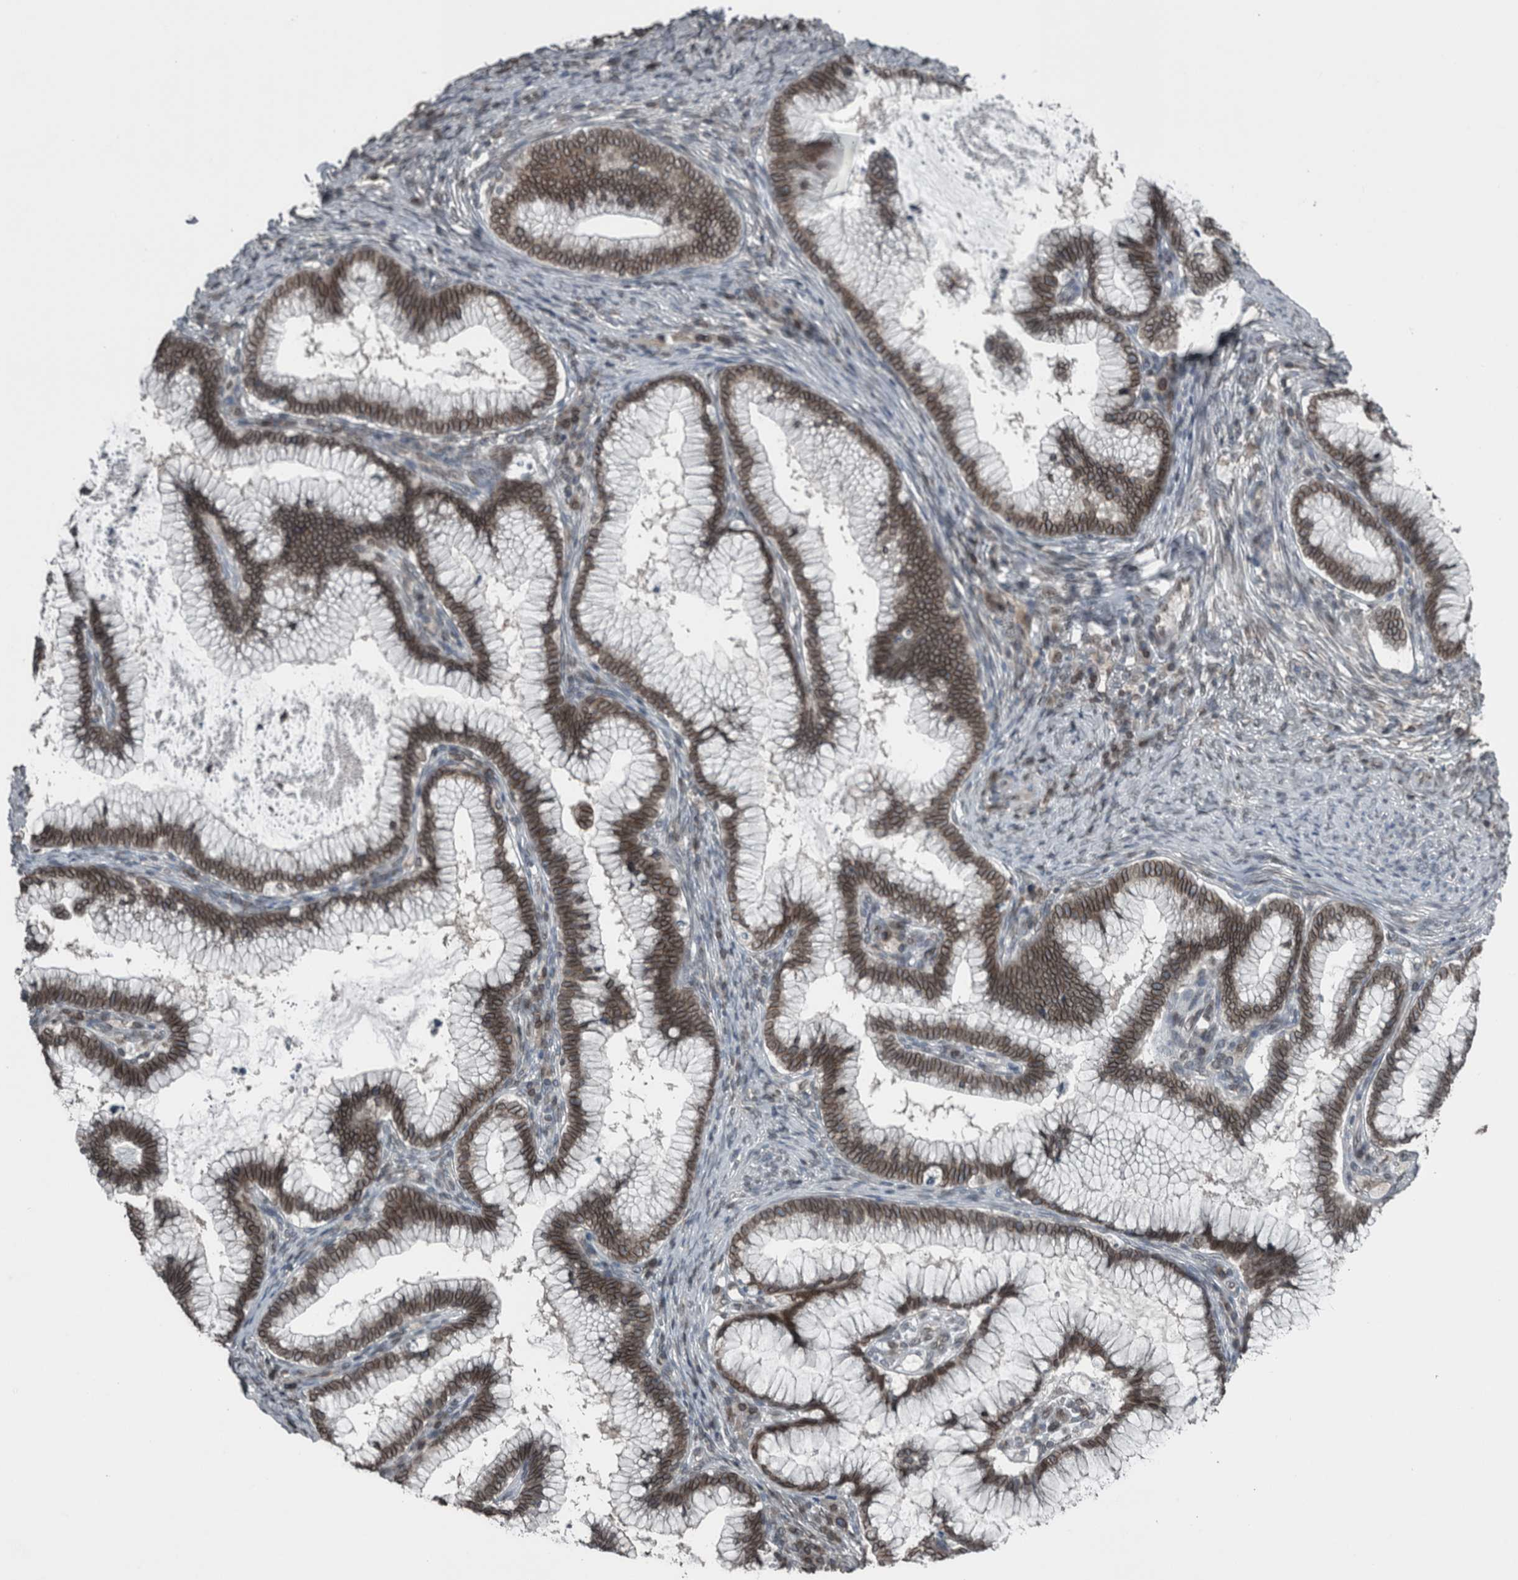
{"staining": {"intensity": "moderate", "quantity": ">75%", "location": "cytoplasmic/membranous,nuclear"}, "tissue": "cervical cancer", "cell_type": "Tumor cells", "image_type": "cancer", "snomed": [{"axis": "morphology", "description": "Adenocarcinoma, NOS"}, {"axis": "topography", "description": "Cervix"}], "caption": "Brown immunohistochemical staining in cervical cancer shows moderate cytoplasmic/membranous and nuclear expression in approximately >75% of tumor cells.", "gene": "RANBP2", "patient": {"sex": "female", "age": 36}}